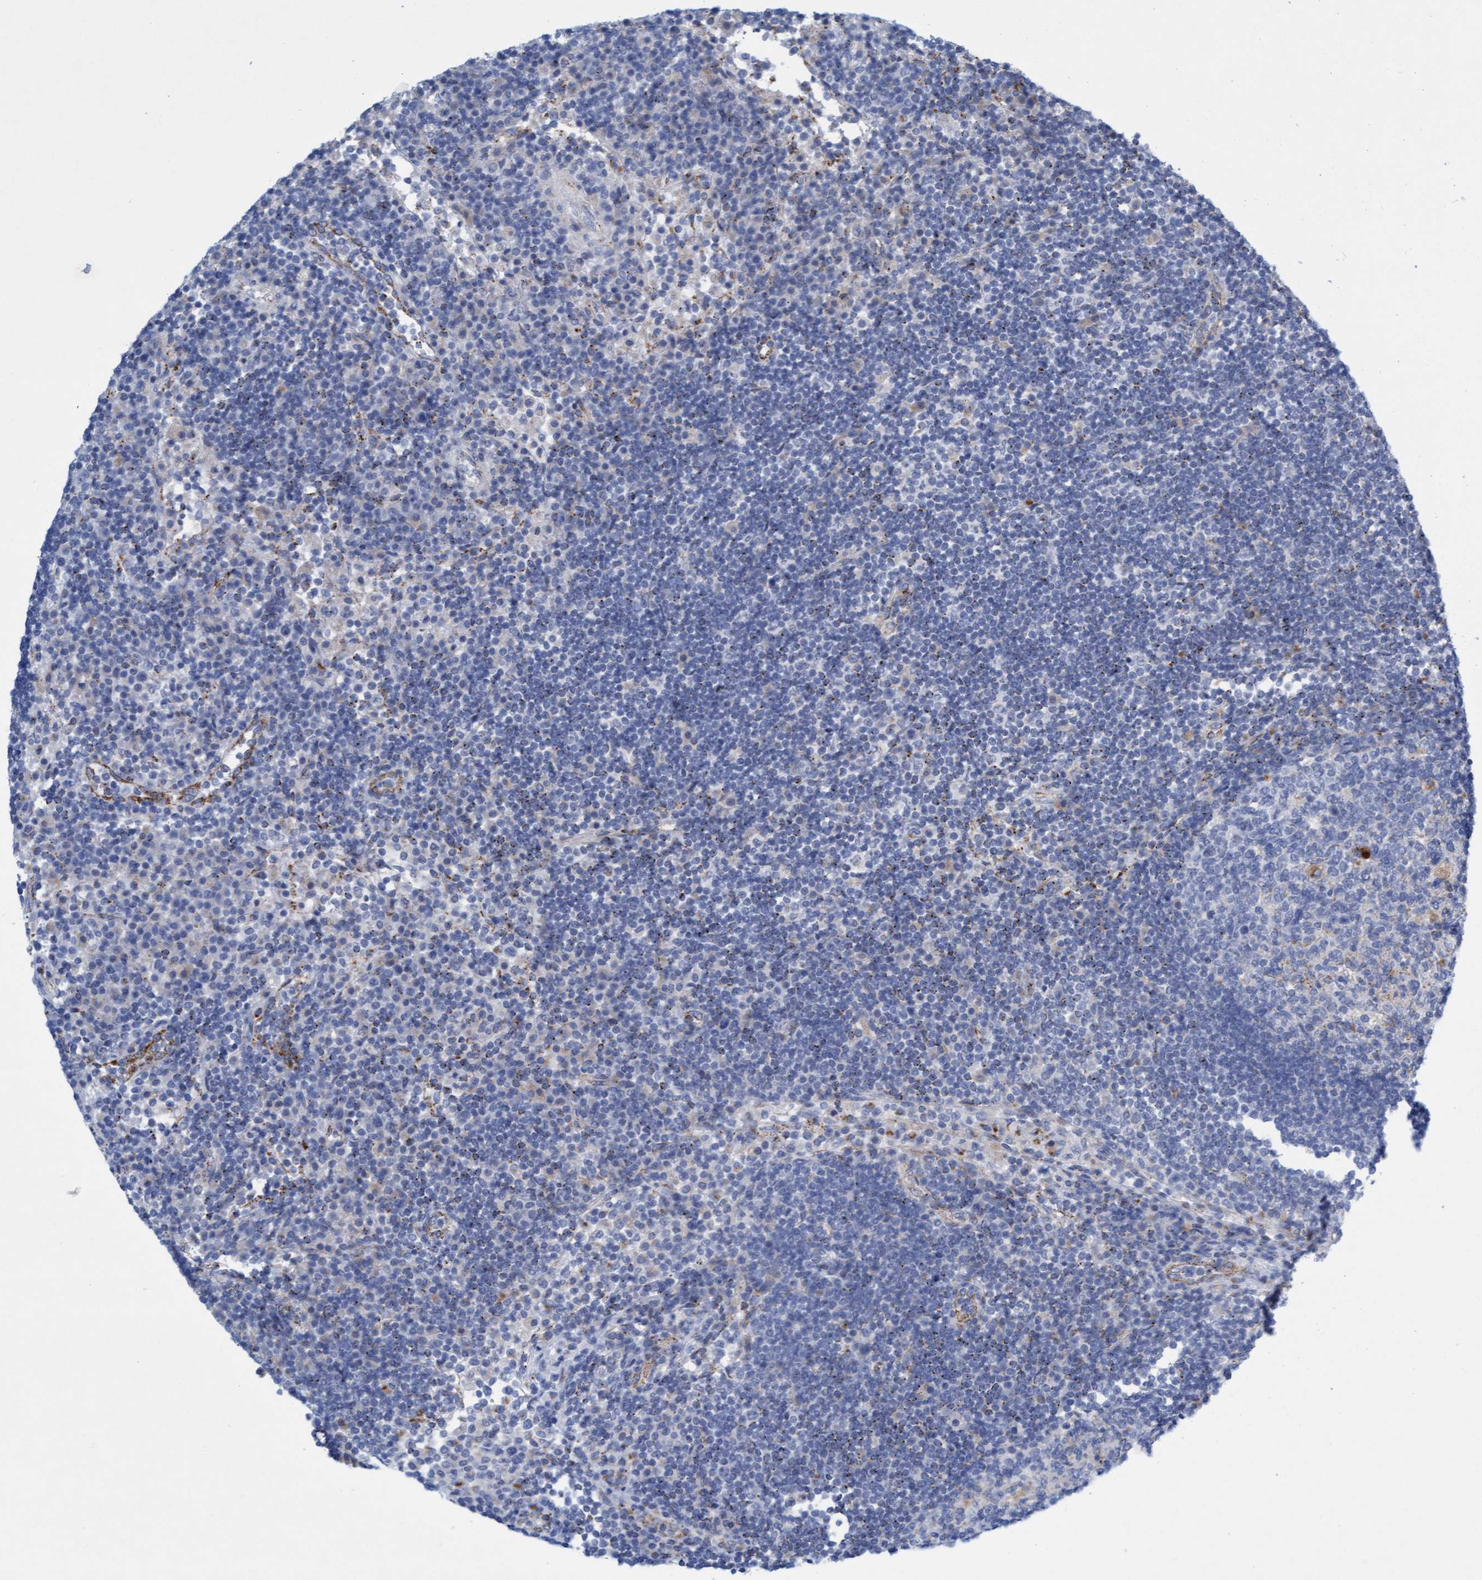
{"staining": {"intensity": "weak", "quantity": "<25%", "location": "cytoplasmic/membranous"}, "tissue": "lymph node", "cell_type": "Germinal center cells", "image_type": "normal", "snomed": [{"axis": "morphology", "description": "Normal tissue, NOS"}, {"axis": "topography", "description": "Lymph node"}], "caption": "Immunohistochemical staining of unremarkable human lymph node reveals no significant positivity in germinal center cells.", "gene": "SGSH", "patient": {"sex": "female", "age": 53}}